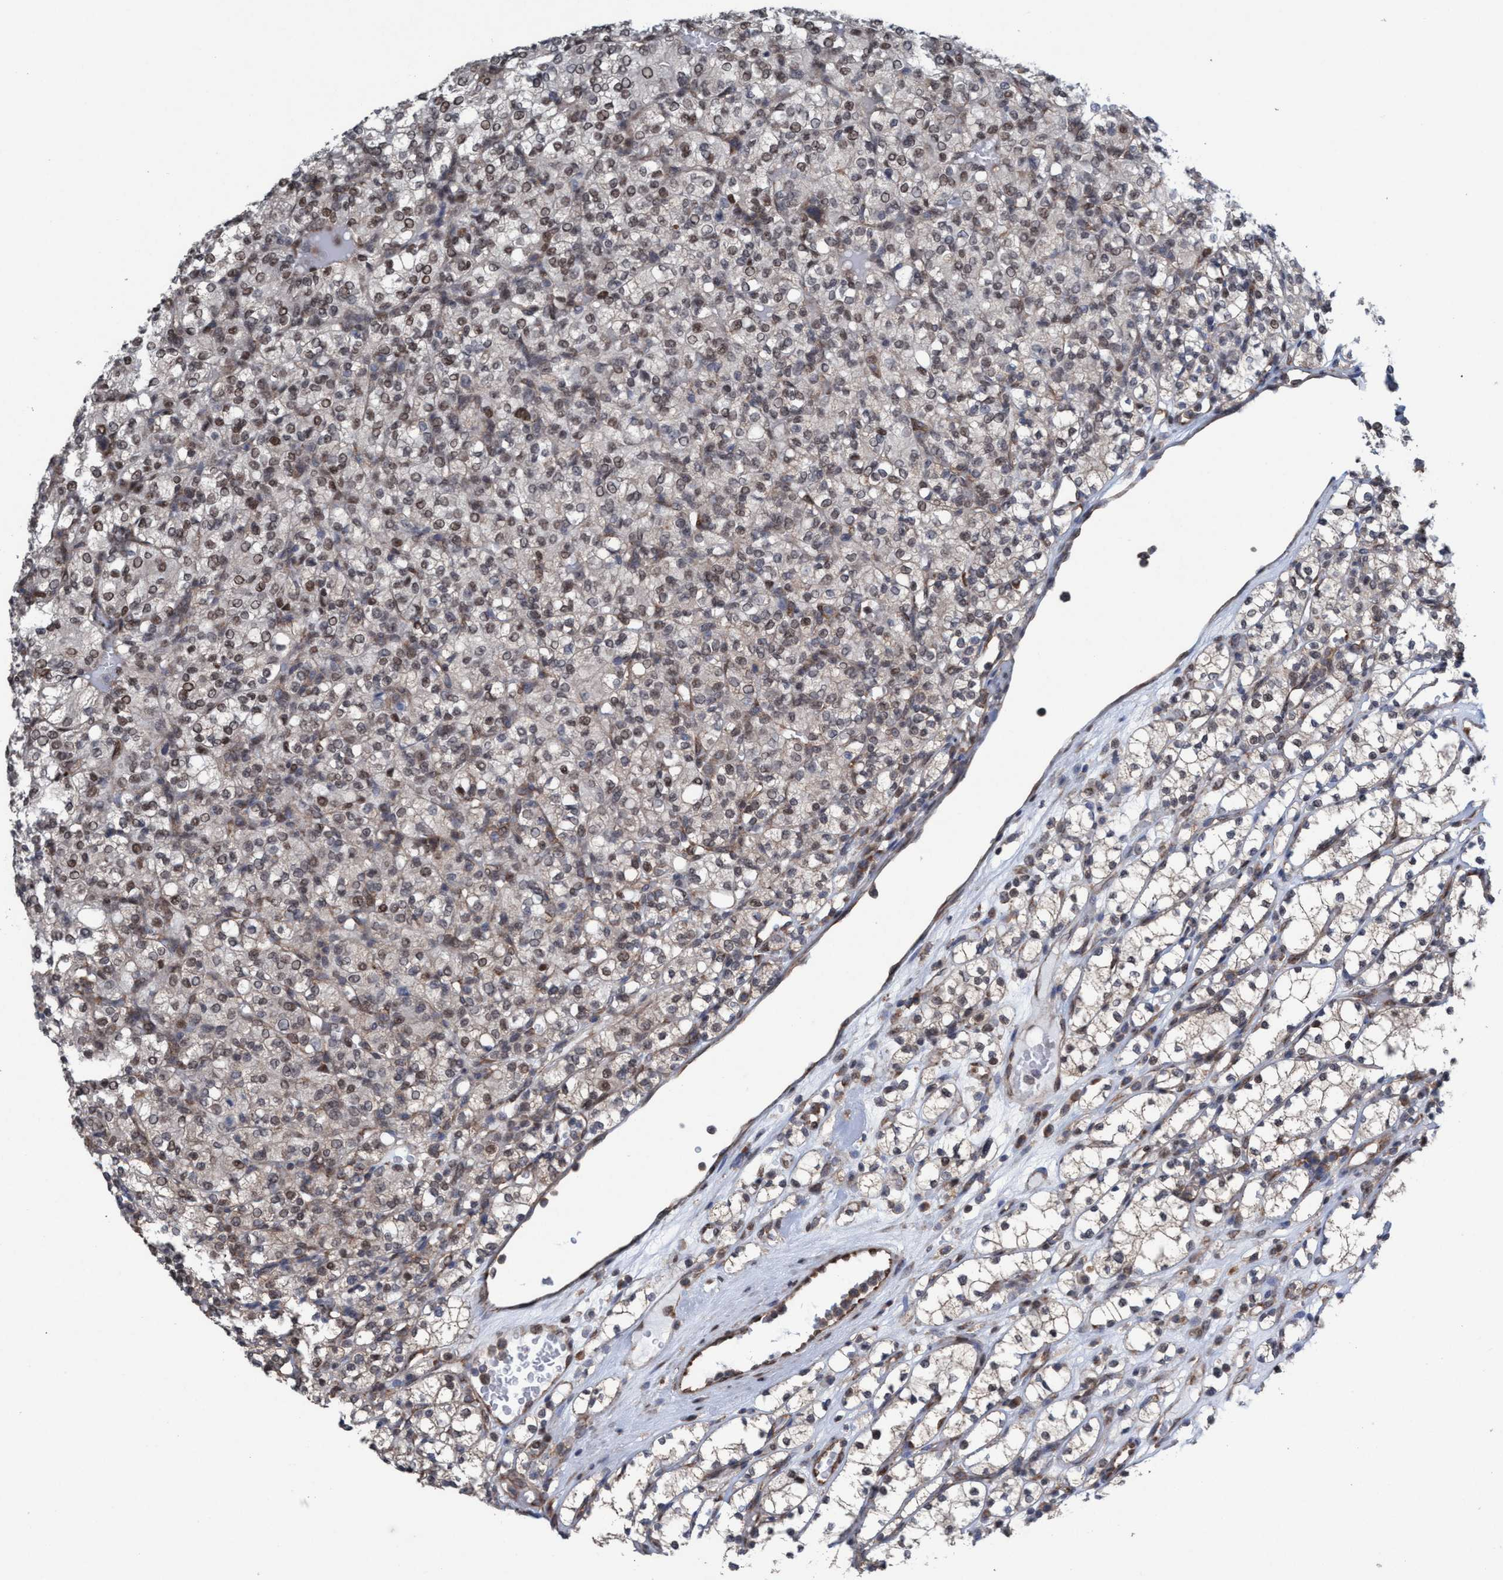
{"staining": {"intensity": "weak", "quantity": ">75%", "location": "nuclear"}, "tissue": "renal cancer", "cell_type": "Tumor cells", "image_type": "cancer", "snomed": [{"axis": "morphology", "description": "Adenocarcinoma, NOS"}, {"axis": "topography", "description": "Kidney"}], "caption": "This micrograph shows renal cancer (adenocarcinoma) stained with immunohistochemistry (IHC) to label a protein in brown. The nuclear of tumor cells show weak positivity for the protein. Nuclei are counter-stained blue.", "gene": "METAP2", "patient": {"sex": "male", "age": 77}}